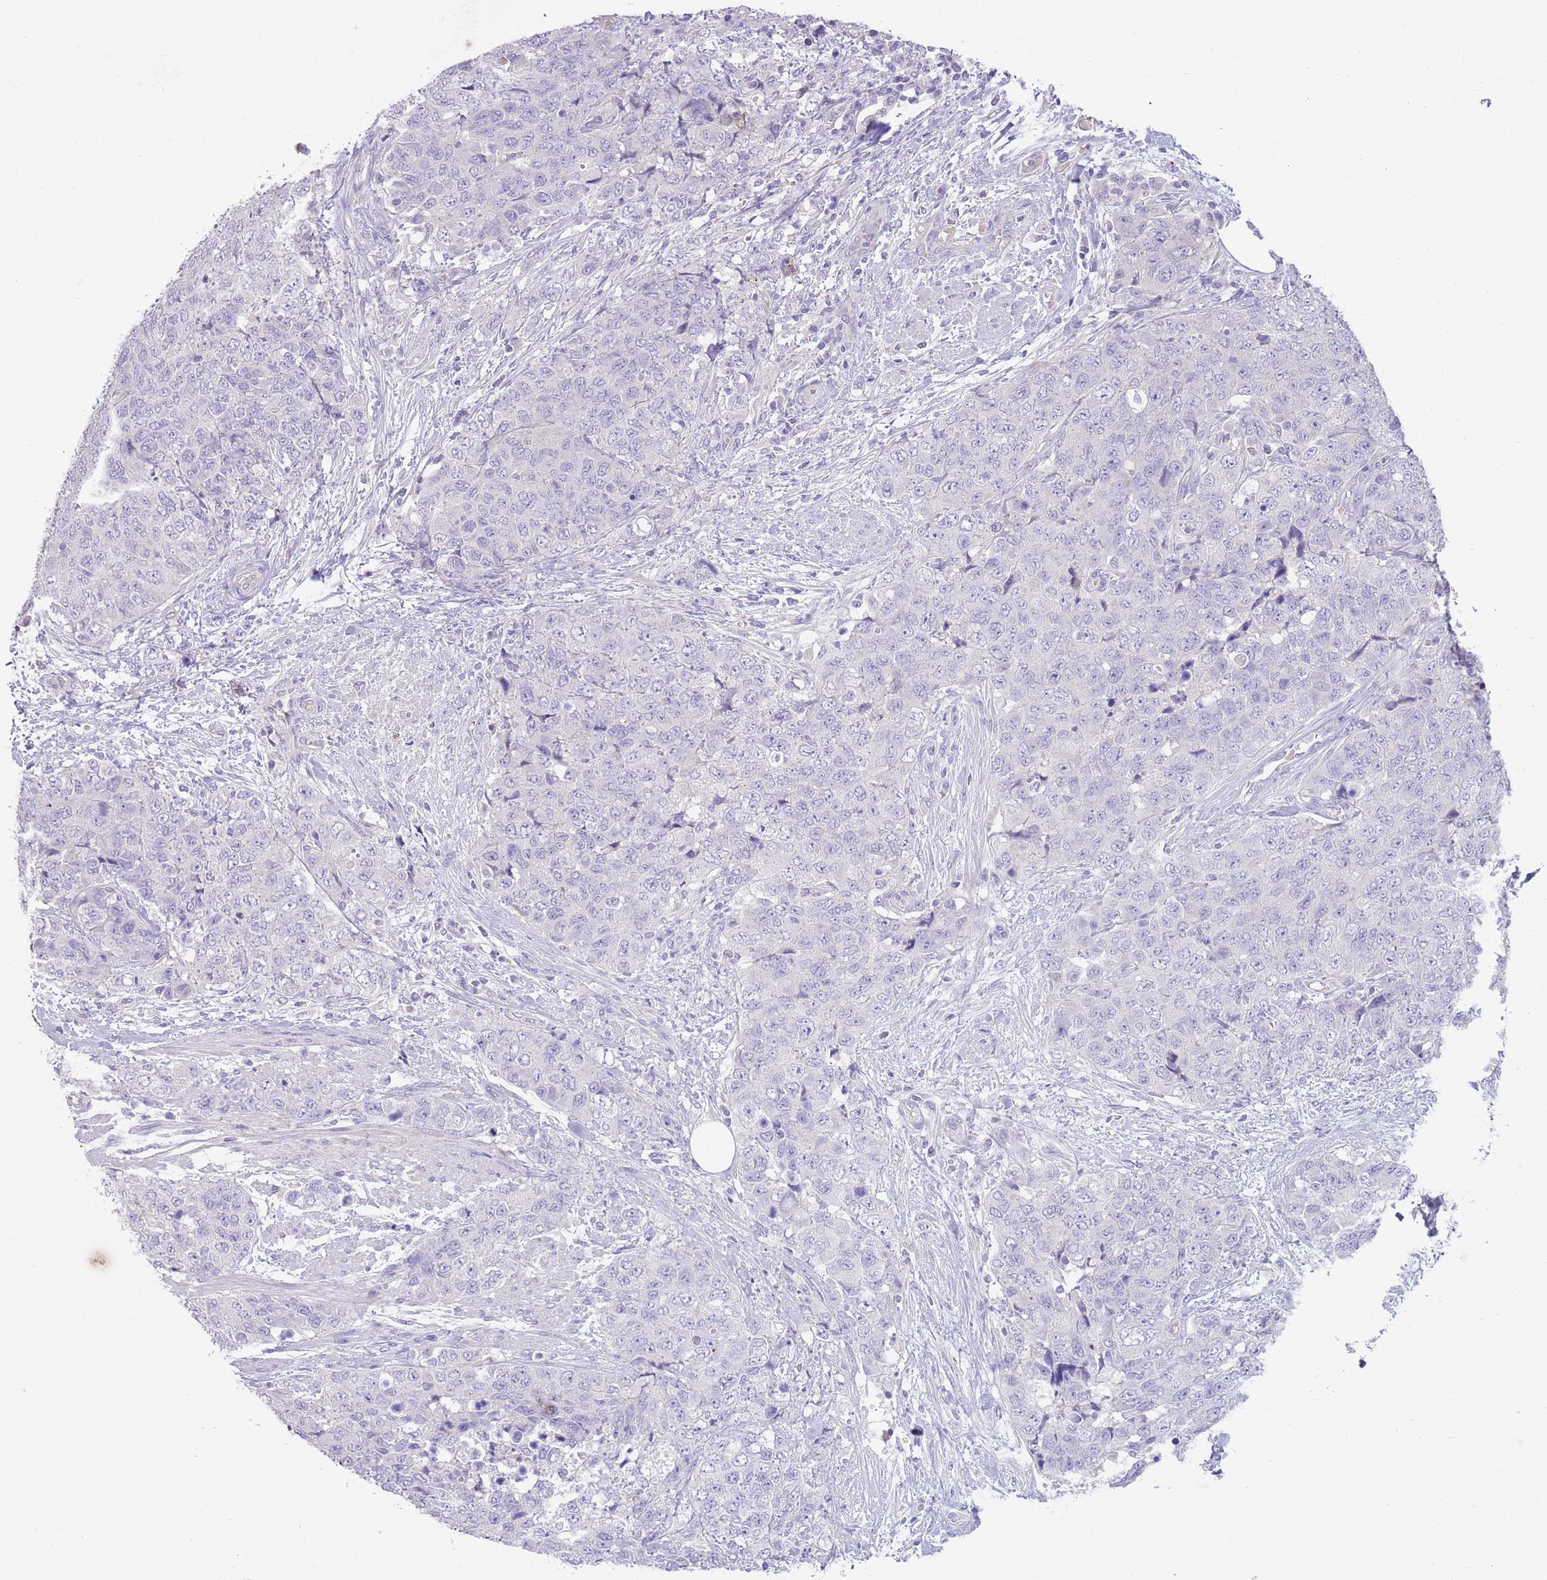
{"staining": {"intensity": "negative", "quantity": "none", "location": "none"}, "tissue": "urothelial cancer", "cell_type": "Tumor cells", "image_type": "cancer", "snomed": [{"axis": "morphology", "description": "Urothelial carcinoma, High grade"}, {"axis": "topography", "description": "Urinary bladder"}], "caption": "High magnification brightfield microscopy of urothelial cancer stained with DAB (3,3'-diaminobenzidine) (brown) and counterstained with hematoxylin (blue): tumor cells show no significant positivity.", "gene": "SFTPA1", "patient": {"sex": "female", "age": 78}}